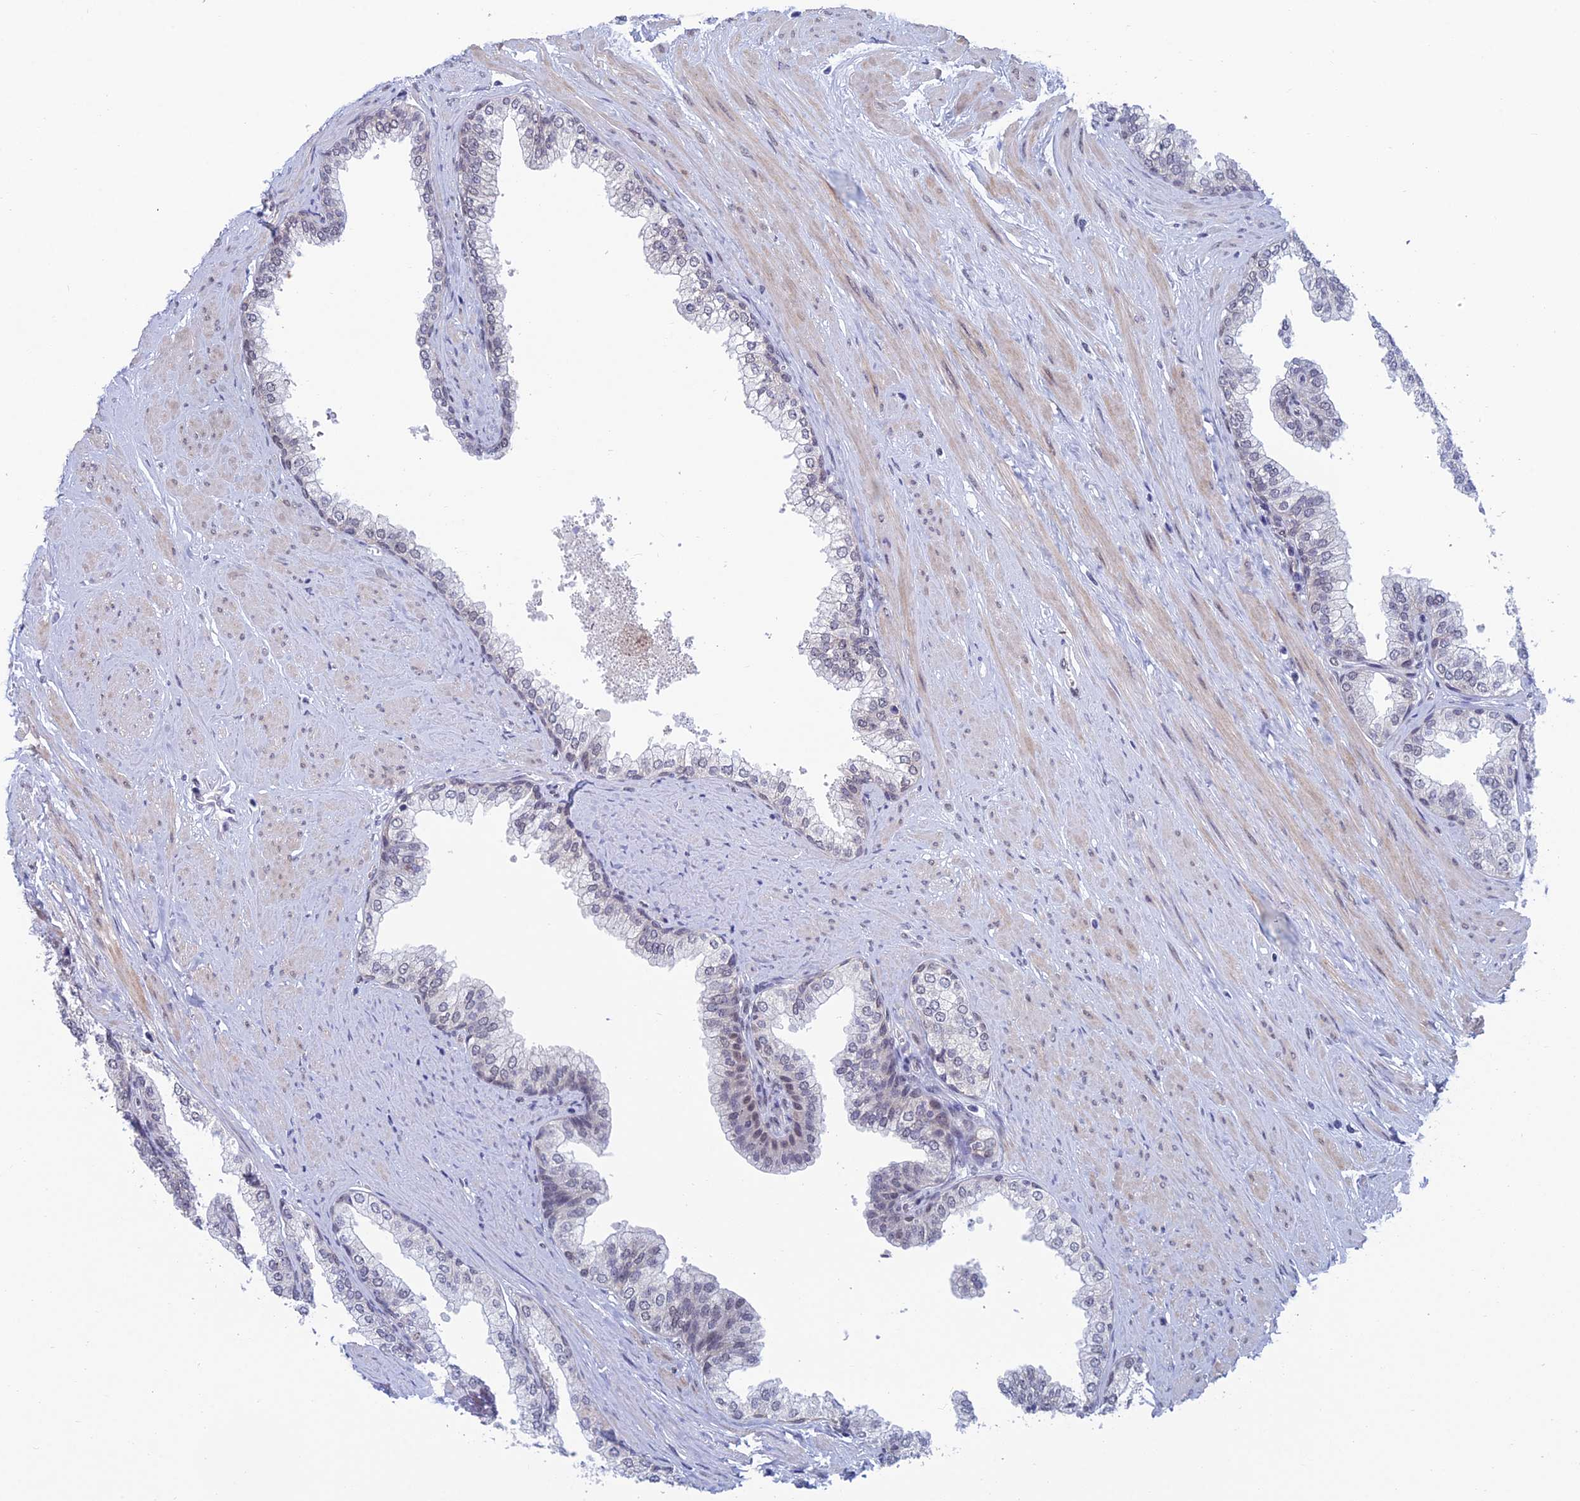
{"staining": {"intensity": "weak", "quantity": "25%-75%", "location": "nuclear"}, "tissue": "prostate", "cell_type": "Glandular cells", "image_type": "normal", "snomed": [{"axis": "morphology", "description": "Normal tissue, NOS"}, {"axis": "morphology", "description": "Urothelial carcinoma, Low grade"}, {"axis": "topography", "description": "Urinary bladder"}, {"axis": "topography", "description": "Prostate"}], "caption": "A high-resolution photomicrograph shows immunohistochemistry staining of benign prostate, which shows weak nuclear expression in approximately 25%-75% of glandular cells.", "gene": "NABP2", "patient": {"sex": "male", "age": 60}}